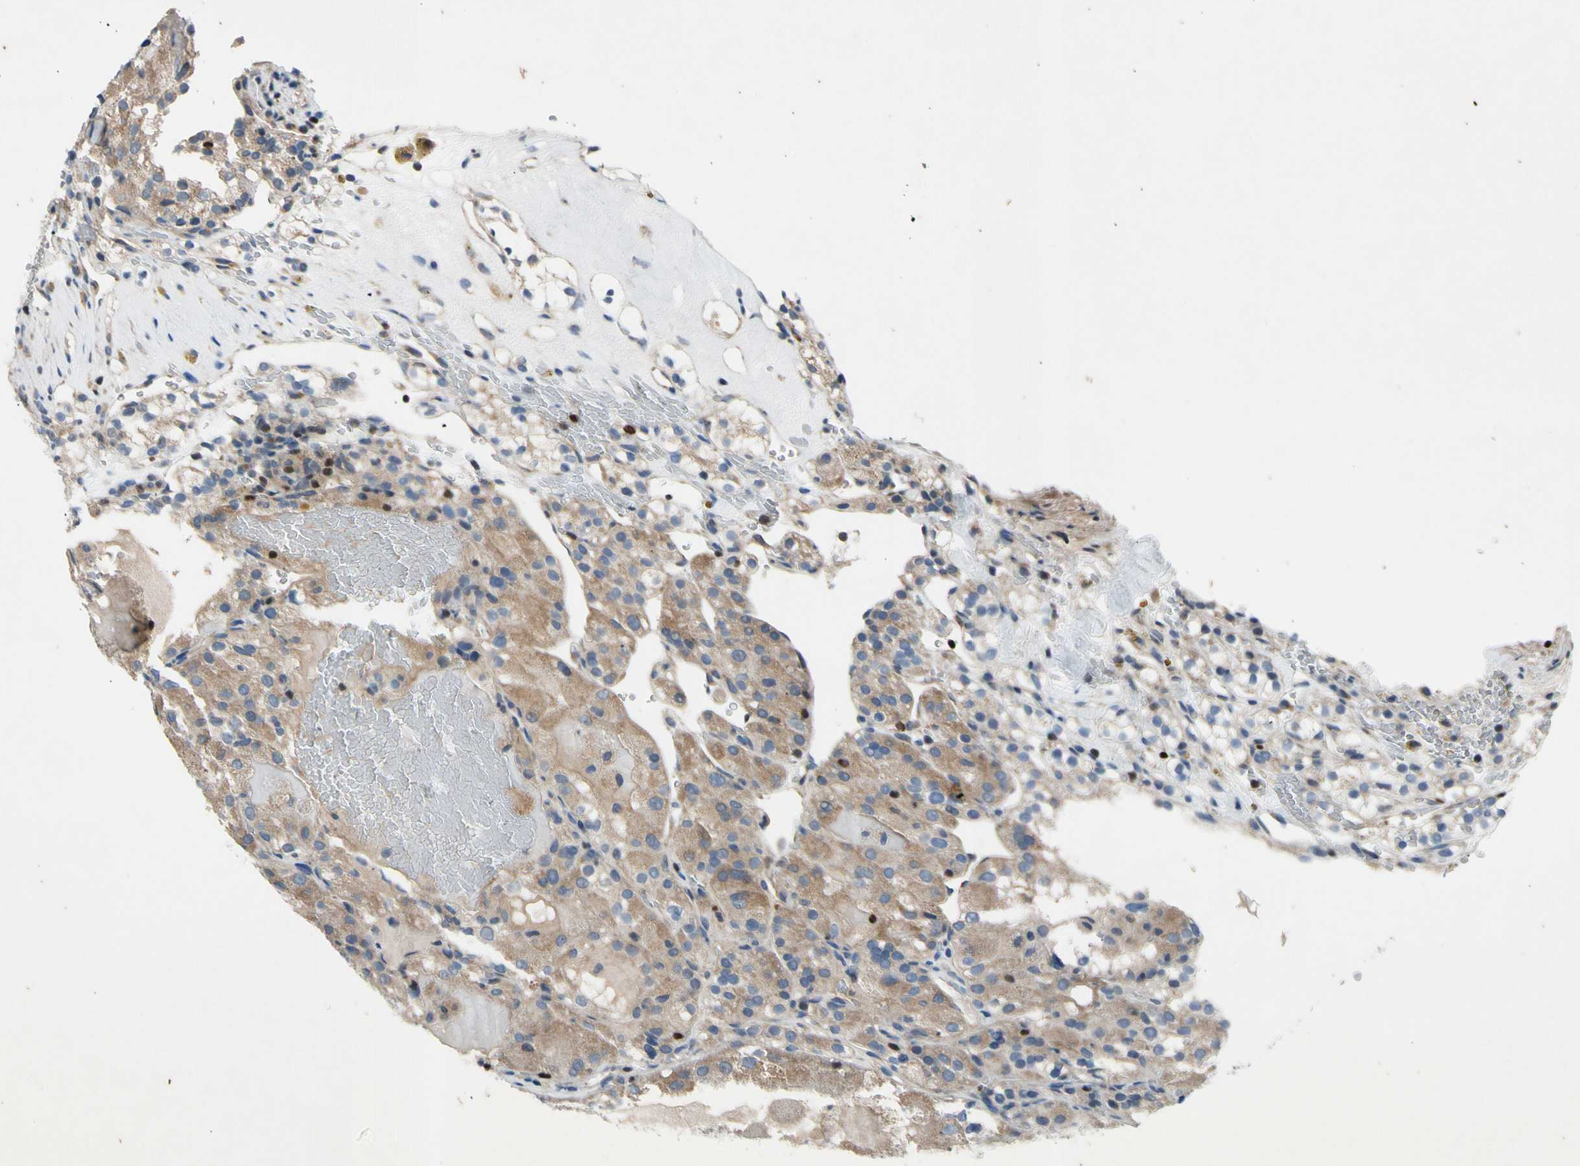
{"staining": {"intensity": "weak", "quantity": ">75%", "location": "cytoplasmic/membranous"}, "tissue": "renal cancer", "cell_type": "Tumor cells", "image_type": "cancer", "snomed": [{"axis": "morphology", "description": "Normal tissue, NOS"}, {"axis": "morphology", "description": "Adenocarcinoma, NOS"}, {"axis": "topography", "description": "Kidney"}], "caption": "High-magnification brightfield microscopy of renal cancer stained with DAB (3,3'-diaminobenzidine) (brown) and counterstained with hematoxylin (blue). tumor cells exhibit weak cytoplasmic/membranous staining is seen in approximately>75% of cells.", "gene": "TBX21", "patient": {"sex": "male", "age": 61}}